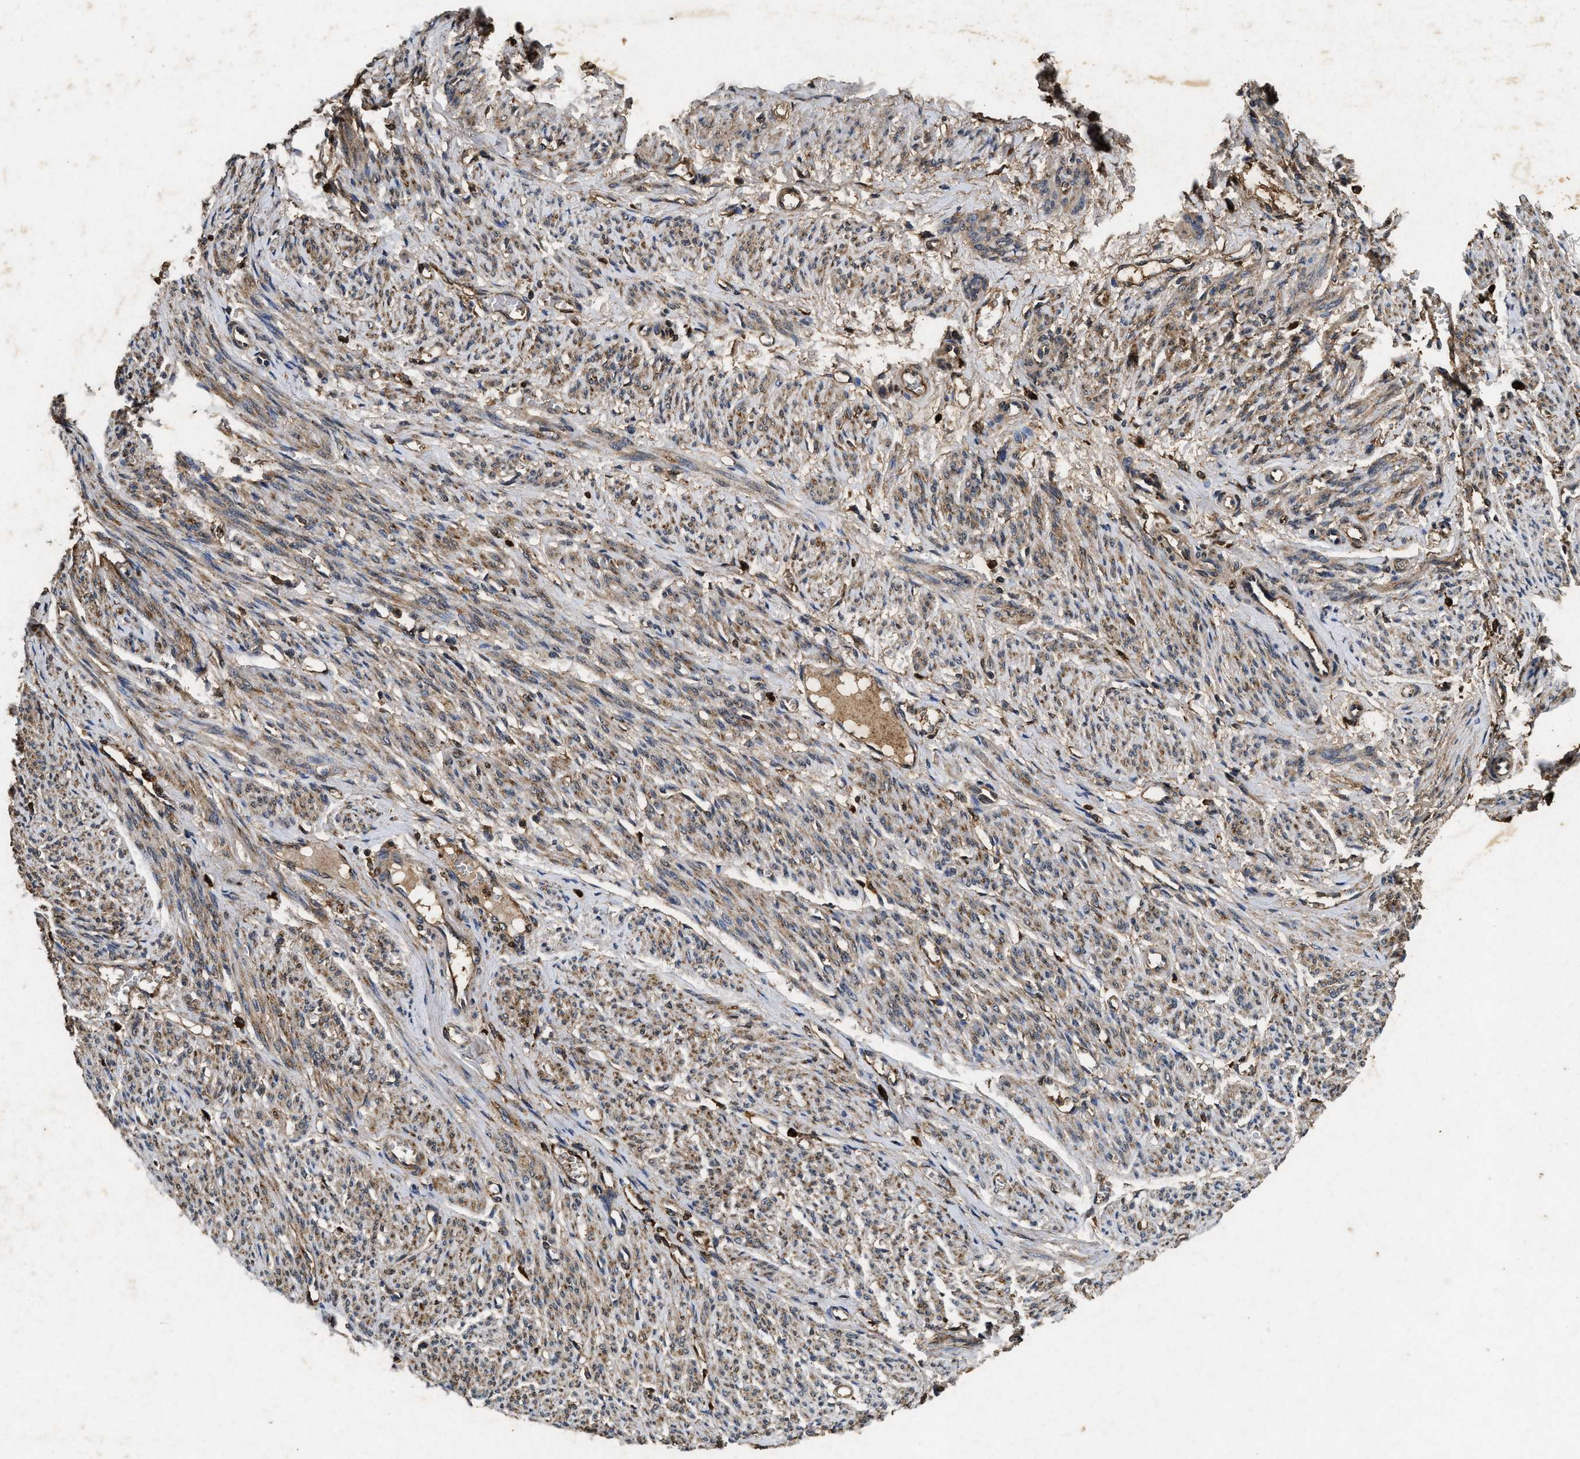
{"staining": {"intensity": "weak", "quantity": ">75%", "location": "cytoplasmic/membranous"}, "tissue": "smooth muscle", "cell_type": "Smooth muscle cells", "image_type": "normal", "snomed": [{"axis": "morphology", "description": "Normal tissue, NOS"}, {"axis": "topography", "description": "Smooth muscle"}], "caption": "Smooth muscle stained with immunohistochemistry (IHC) shows weak cytoplasmic/membranous expression in about >75% of smooth muscle cells.", "gene": "PDAP1", "patient": {"sex": "female", "age": 65}}